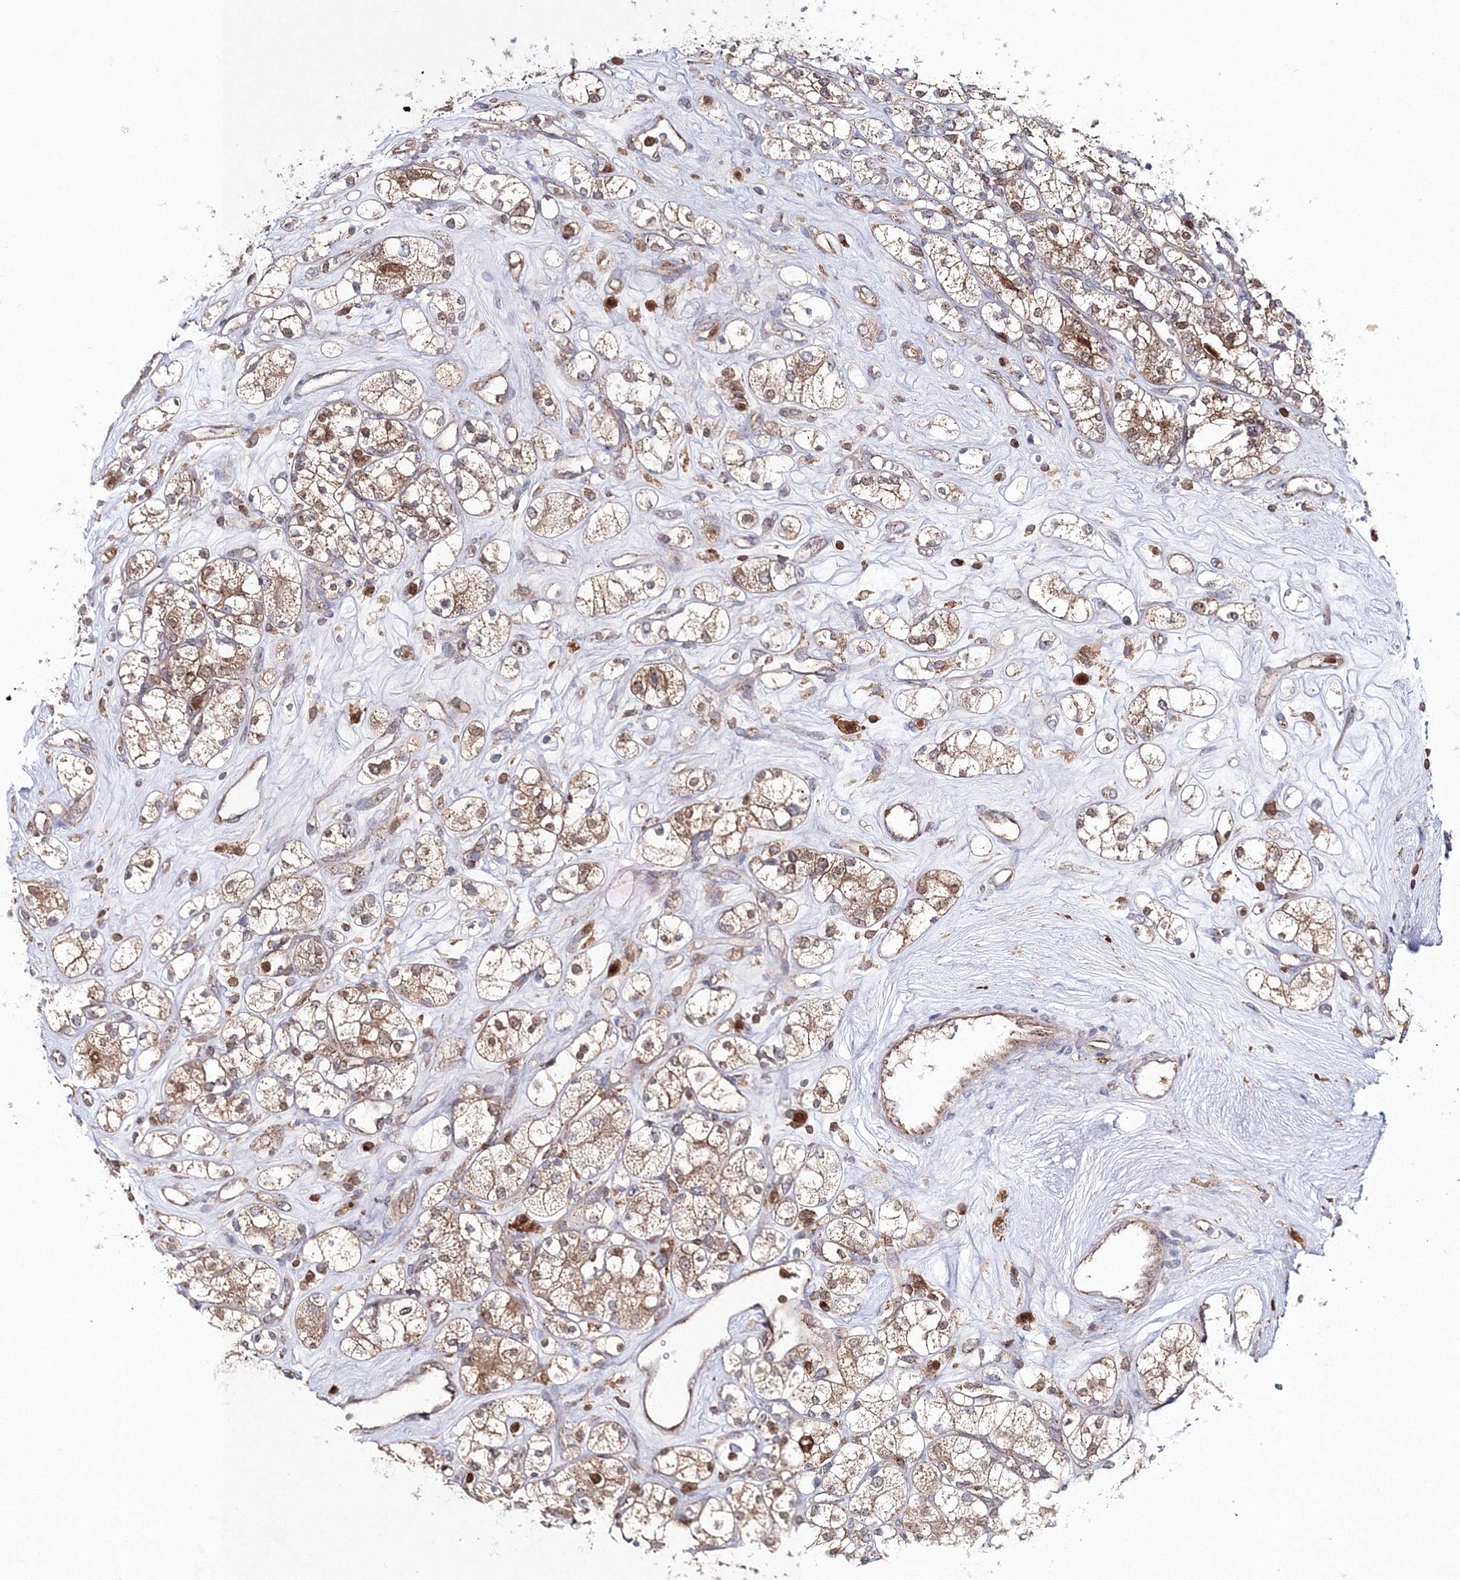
{"staining": {"intensity": "moderate", "quantity": ">75%", "location": "cytoplasmic/membranous,nuclear"}, "tissue": "renal cancer", "cell_type": "Tumor cells", "image_type": "cancer", "snomed": [{"axis": "morphology", "description": "Adenocarcinoma, NOS"}, {"axis": "topography", "description": "Kidney"}], "caption": "Adenocarcinoma (renal) stained with DAB (3,3'-diaminobenzidine) immunohistochemistry (IHC) displays medium levels of moderate cytoplasmic/membranous and nuclear expression in approximately >75% of tumor cells.", "gene": "ARCN1", "patient": {"sex": "male", "age": 77}}